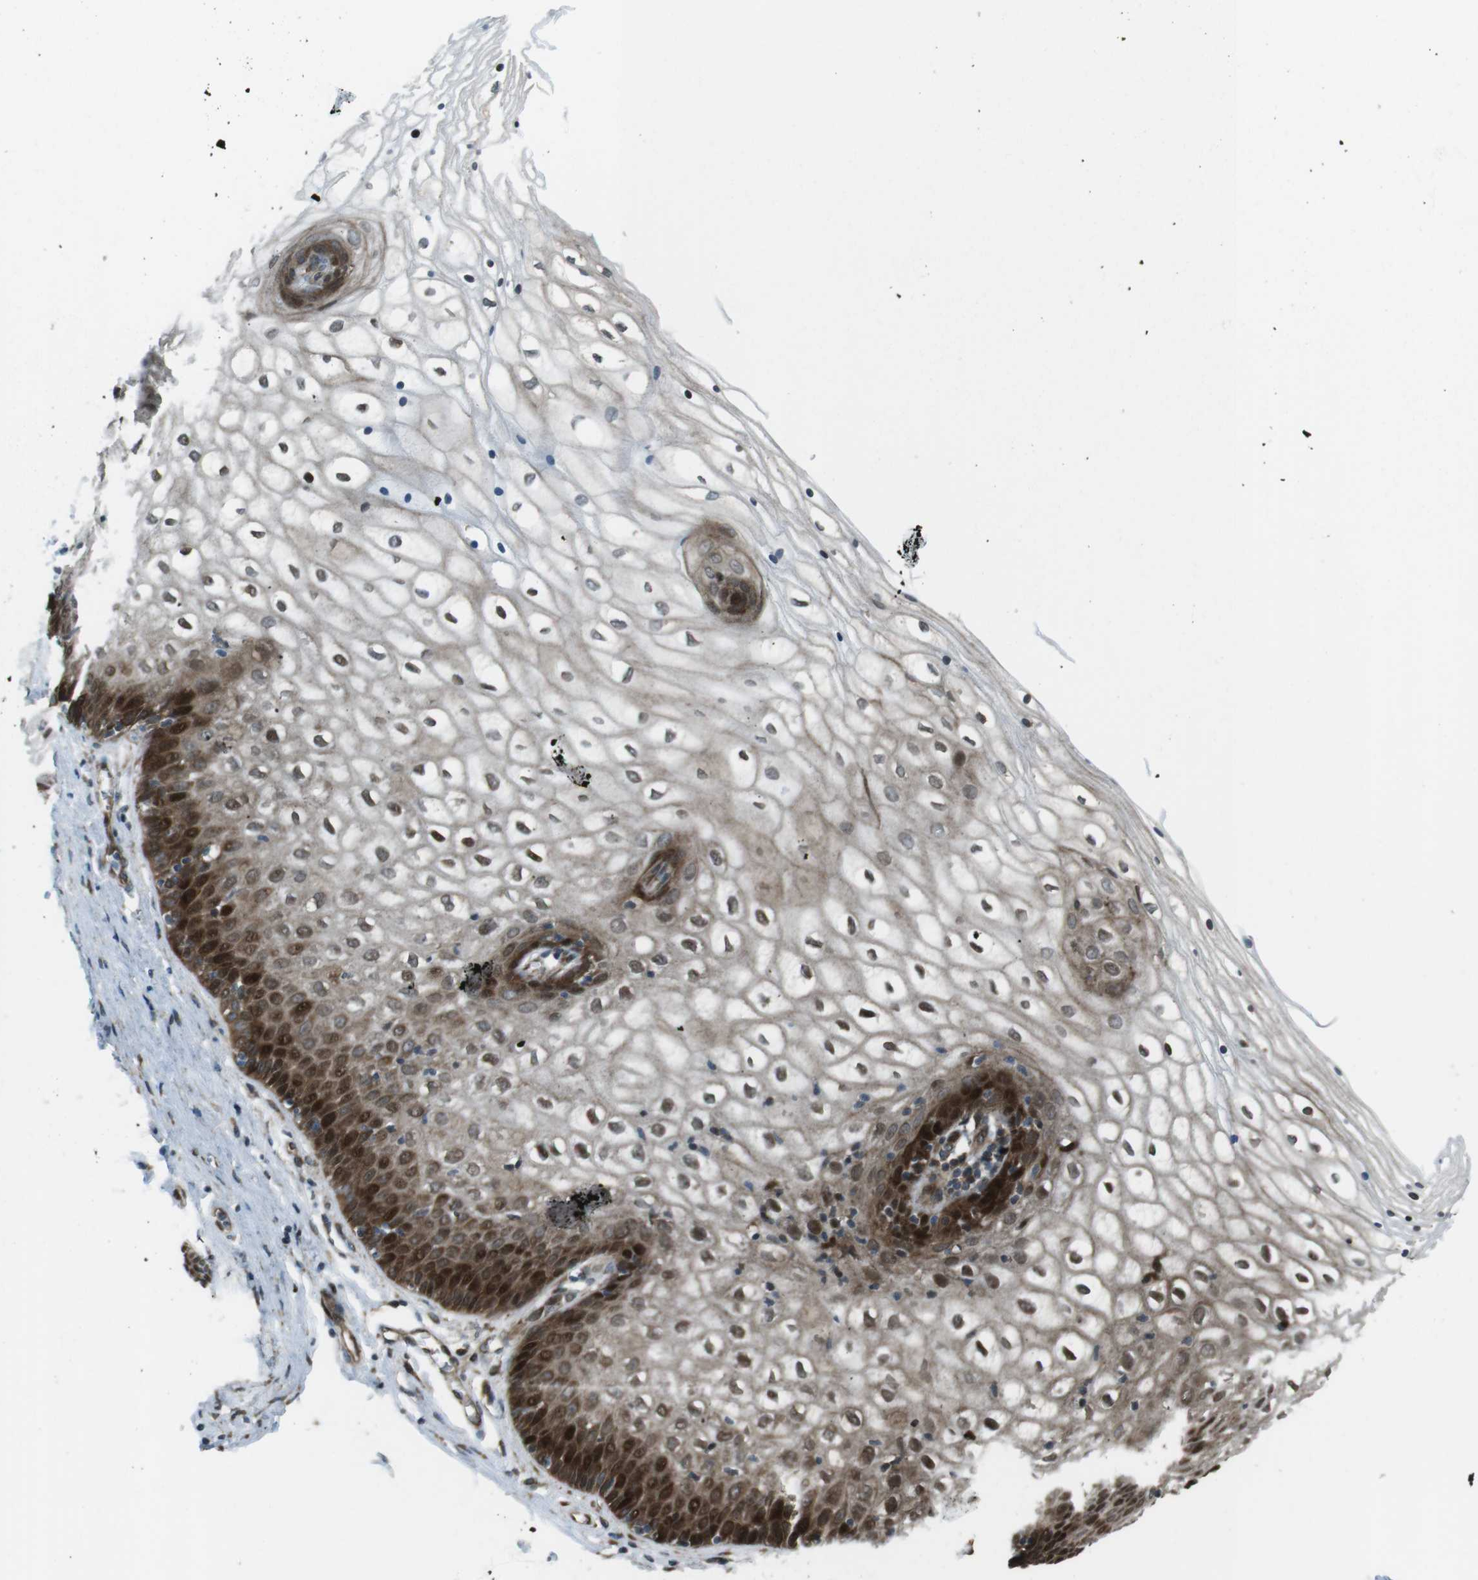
{"staining": {"intensity": "strong", "quantity": ">75%", "location": "cytoplasmic/membranous,nuclear"}, "tissue": "vagina", "cell_type": "Squamous epithelial cells", "image_type": "normal", "snomed": [{"axis": "morphology", "description": "Normal tissue, NOS"}, {"axis": "topography", "description": "Vagina"}], "caption": "IHC image of unremarkable vagina stained for a protein (brown), which demonstrates high levels of strong cytoplasmic/membranous,nuclear positivity in about >75% of squamous epithelial cells.", "gene": "ZNF330", "patient": {"sex": "female", "age": 34}}